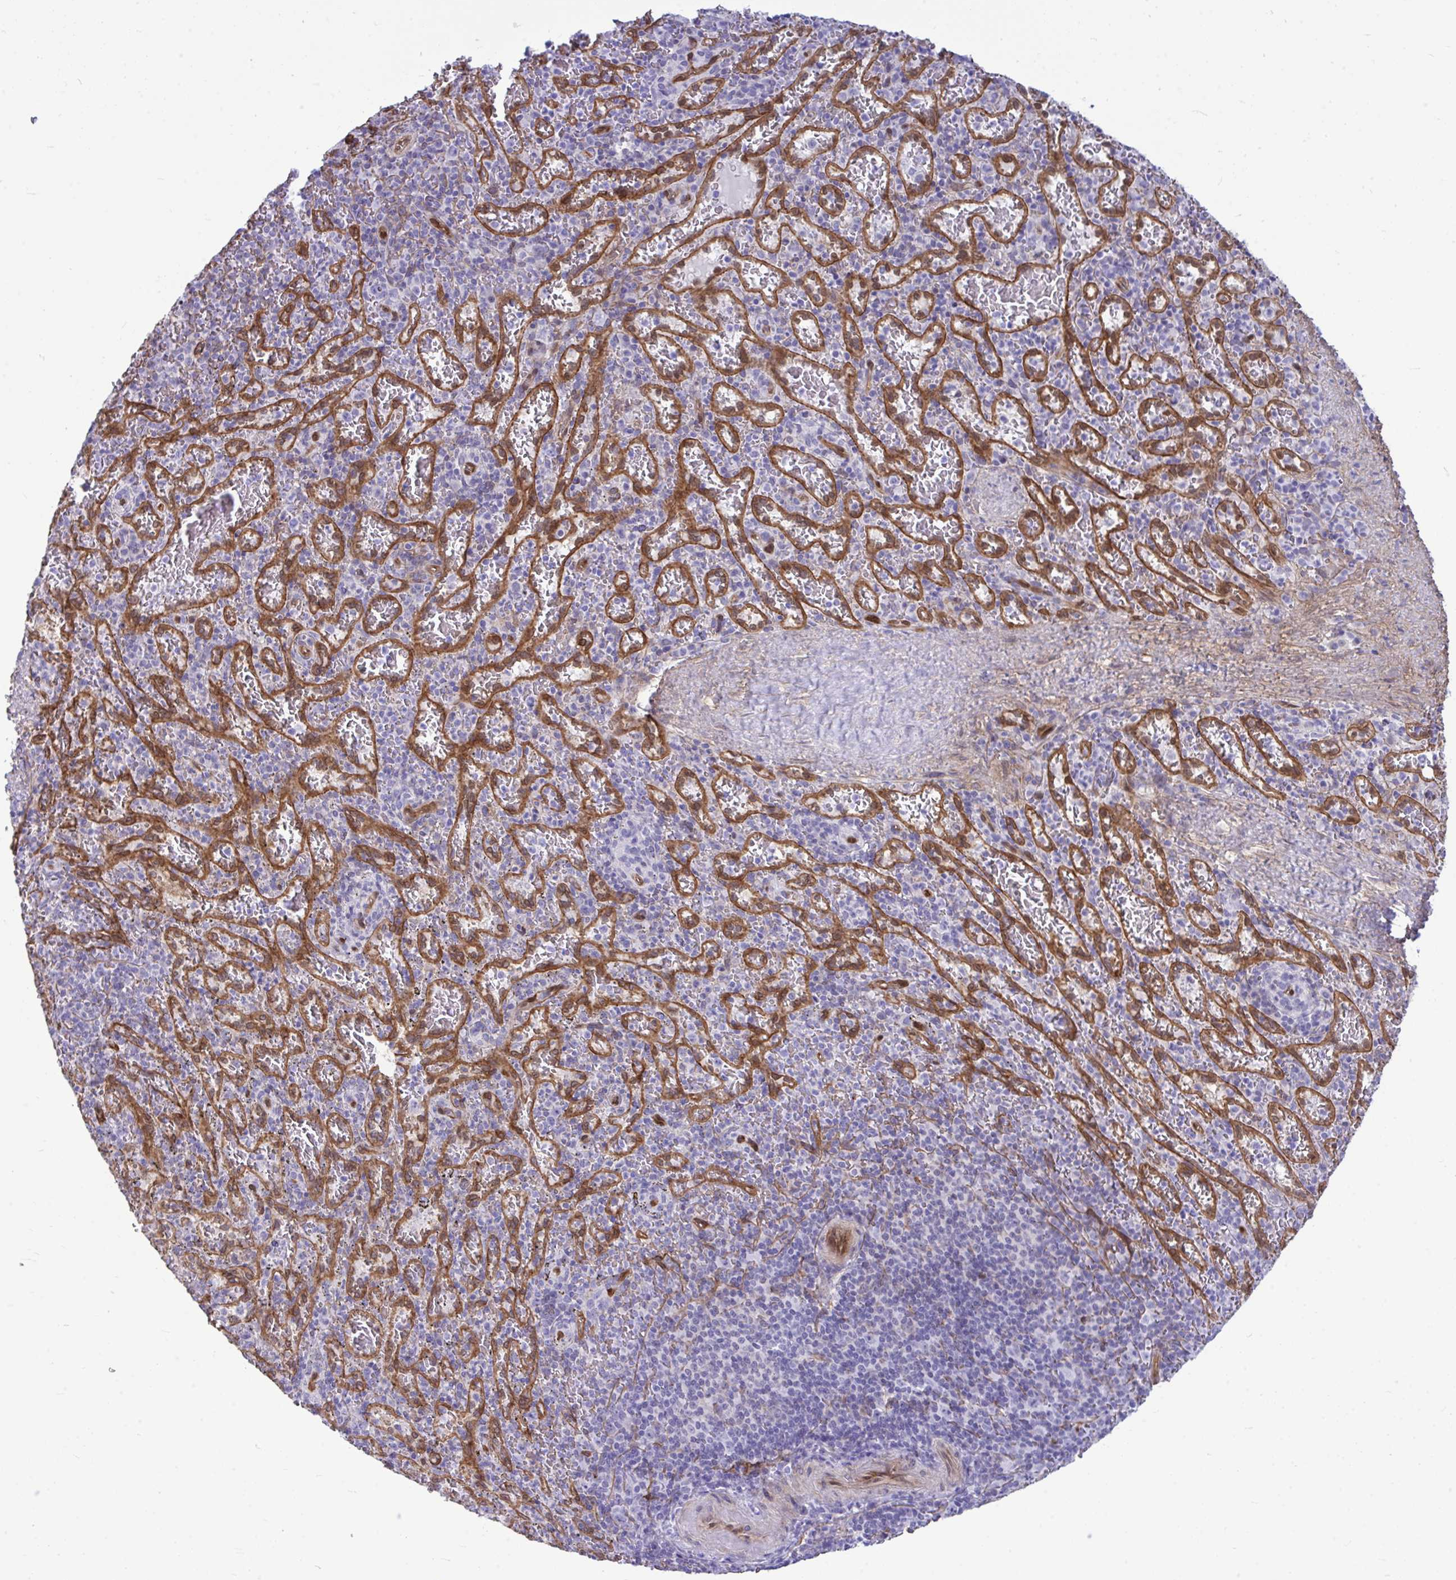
{"staining": {"intensity": "negative", "quantity": "none", "location": "none"}, "tissue": "spleen", "cell_type": "Cells in red pulp", "image_type": "normal", "snomed": [{"axis": "morphology", "description": "Normal tissue, NOS"}, {"axis": "topography", "description": "Spleen"}], "caption": "A photomicrograph of spleen stained for a protein demonstrates no brown staining in cells in red pulp. (Brightfield microscopy of DAB immunohistochemistry at high magnification).", "gene": "LIMS2", "patient": {"sex": "male", "age": 57}}